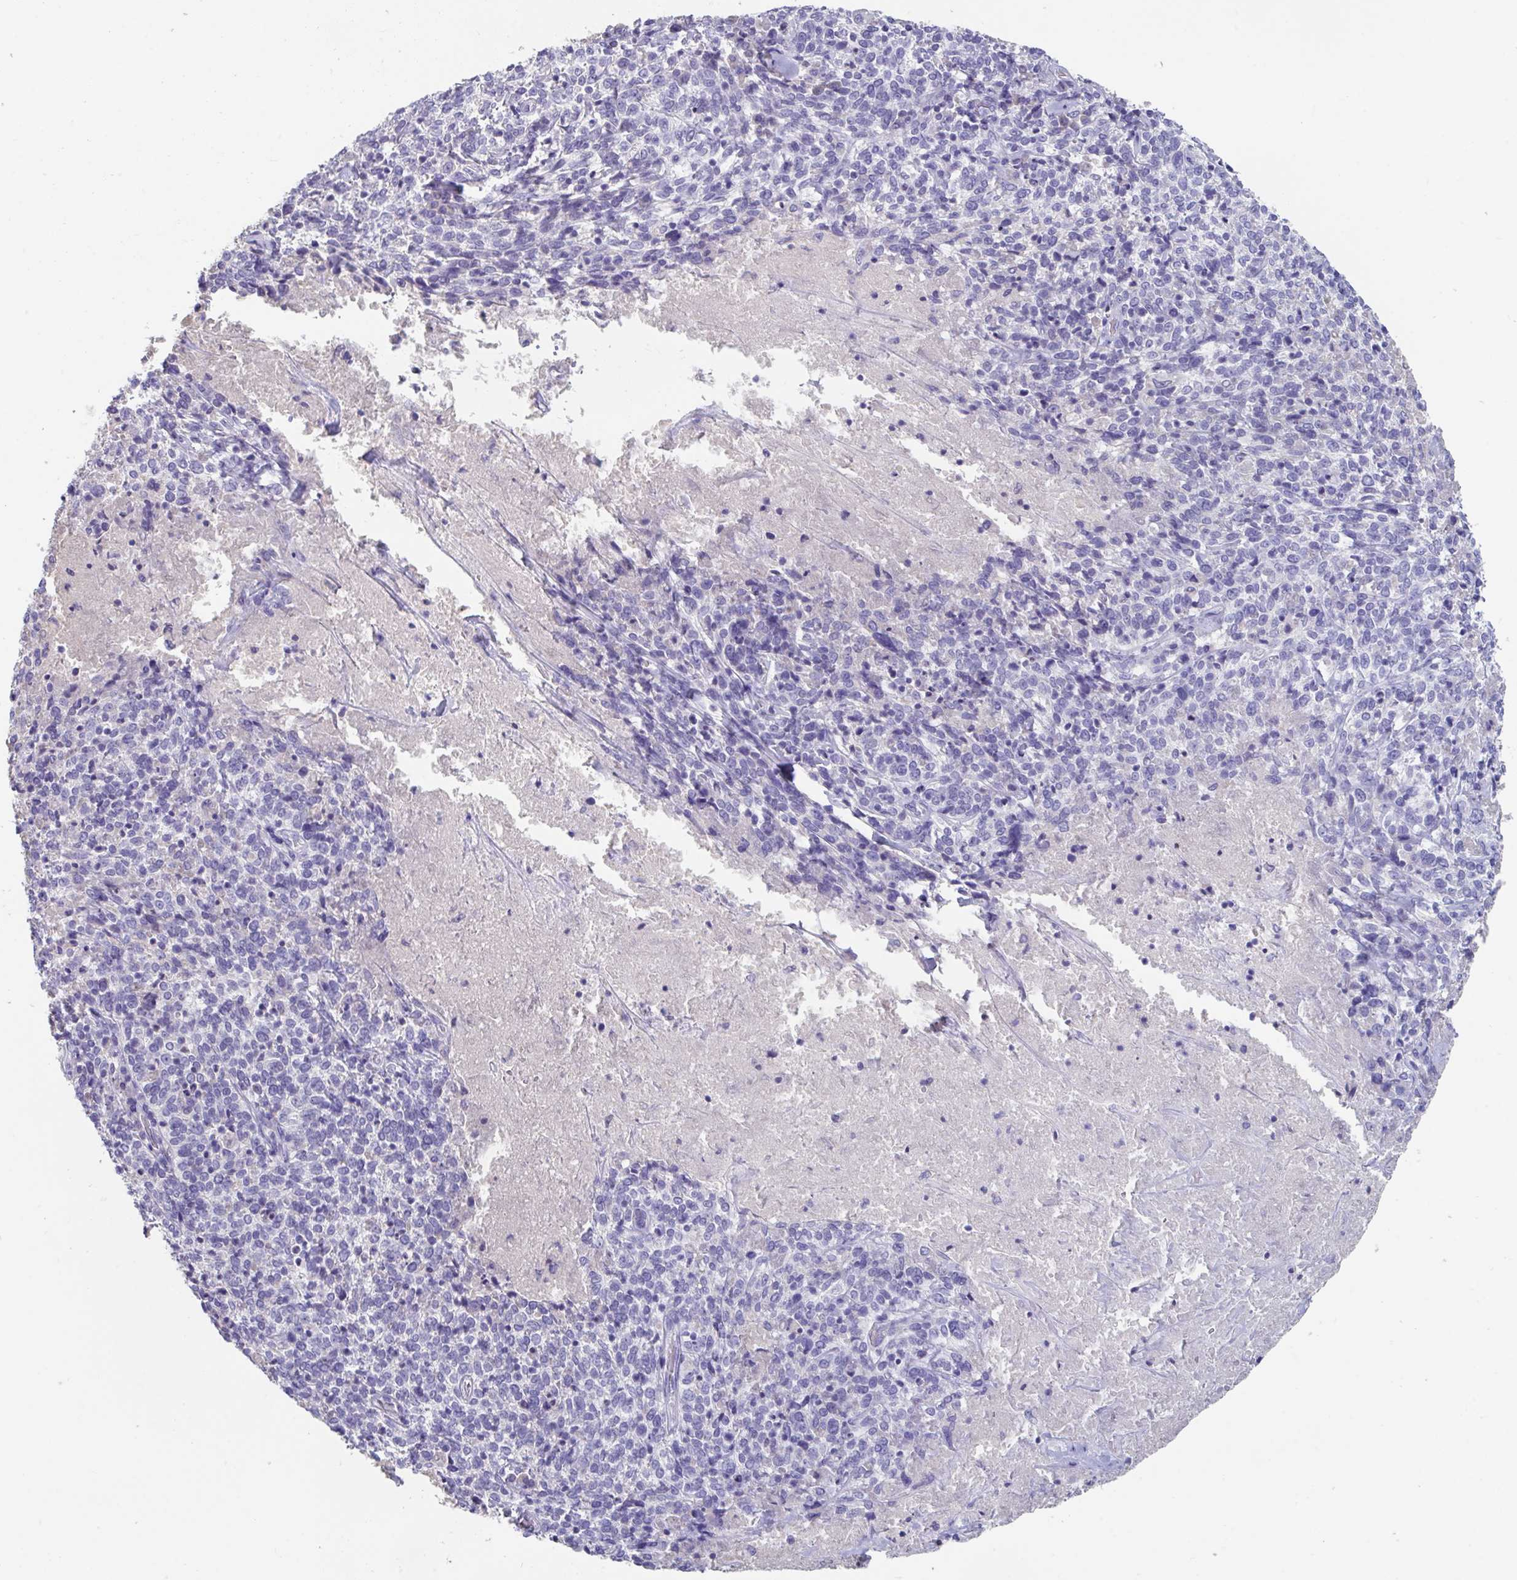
{"staining": {"intensity": "negative", "quantity": "none", "location": "none"}, "tissue": "cervical cancer", "cell_type": "Tumor cells", "image_type": "cancer", "snomed": [{"axis": "morphology", "description": "Squamous cell carcinoma, NOS"}, {"axis": "topography", "description": "Cervix"}], "caption": "Human cervical squamous cell carcinoma stained for a protein using IHC displays no expression in tumor cells.", "gene": "SLC44A4", "patient": {"sex": "female", "age": 46}}